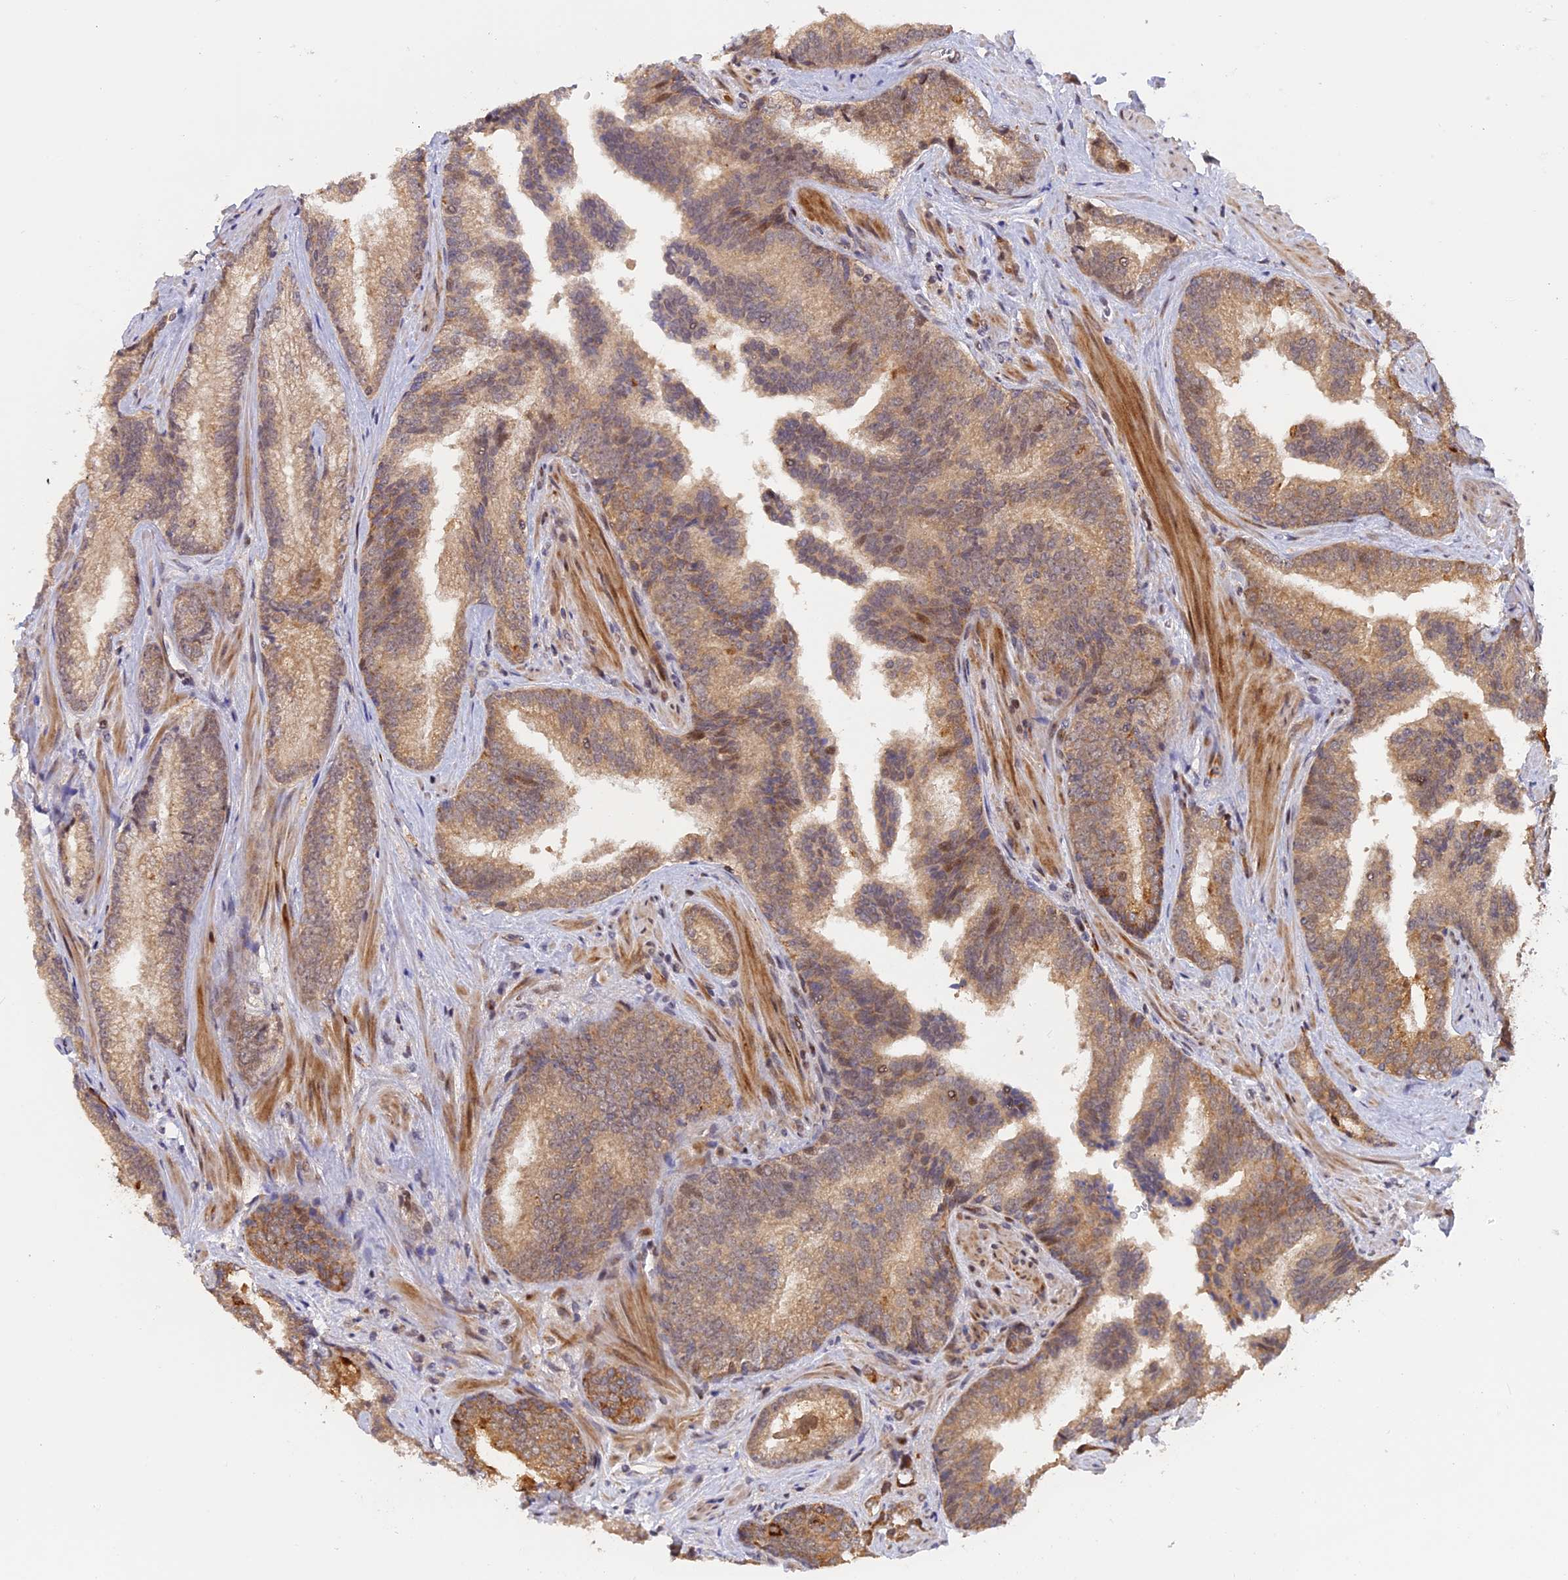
{"staining": {"intensity": "weak", "quantity": ">75%", "location": "cytoplasmic/membranous"}, "tissue": "prostate cancer", "cell_type": "Tumor cells", "image_type": "cancer", "snomed": [{"axis": "morphology", "description": "Adenocarcinoma, High grade"}, {"axis": "topography", "description": "Prostate"}], "caption": "Immunohistochemistry (IHC) (DAB) staining of human high-grade adenocarcinoma (prostate) reveals weak cytoplasmic/membranous protein positivity in about >75% of tumor cells.", "gene": "GSKIP", "patient": {"sex": "male", "age": 63}}